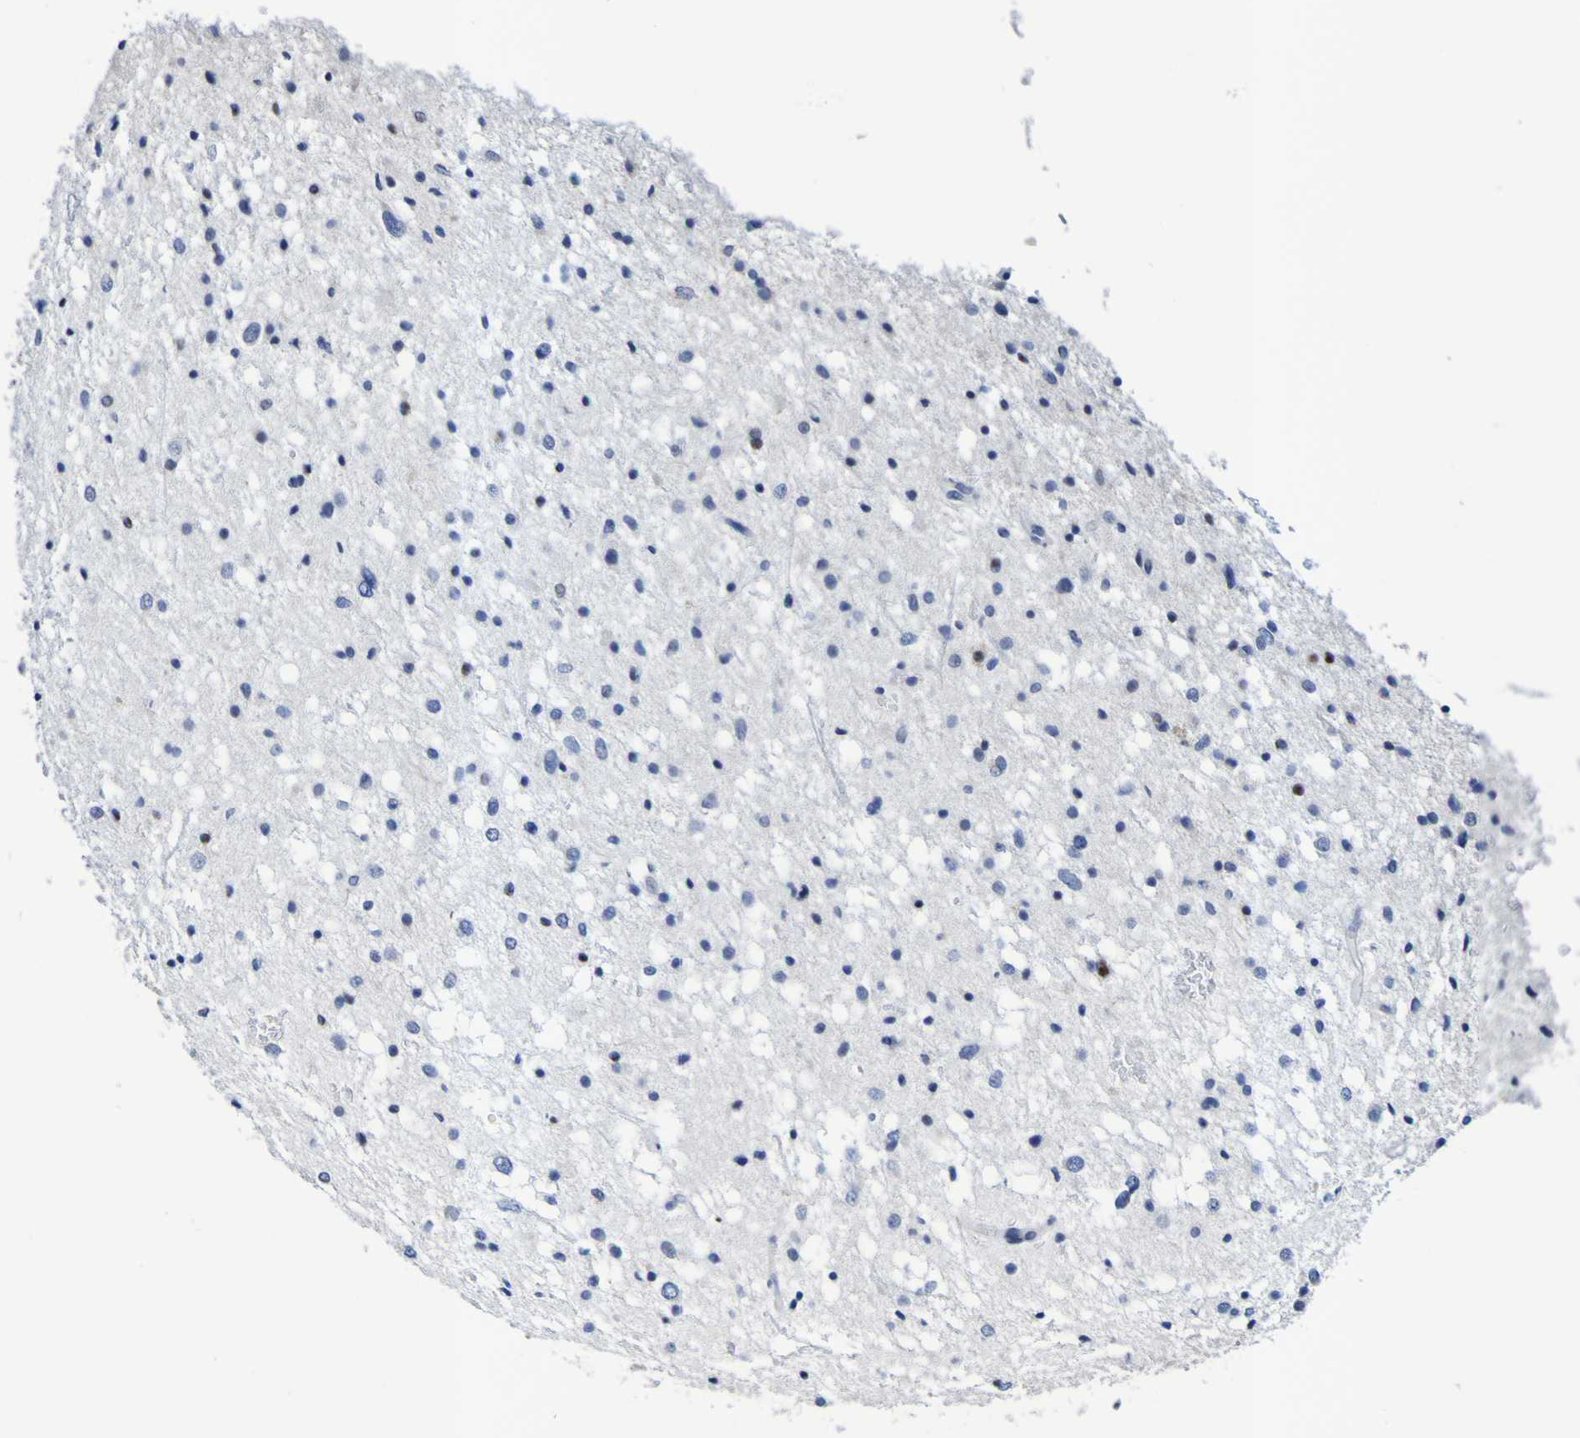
{"staining": {"intensity": "negative", "quantity": "none", "location": "none"}, "tissue": "glioma", "cell_type": "Tumor cells", "image_type": "cancer", "snomed": [{"axis": "morphology", "description": "Glioma, malignant, Low grade"}, {"axis": "topography", "description": "Brain"}], "caption": "DAB immunohistochemical staining of malignant low-grade glioma reveals no significant expression in tumor cells. (DAB IHC visualized using brightfield microscopy, high magnification).", "gene": "VMA21", "patient": {"sex": "female", "age": 37}}